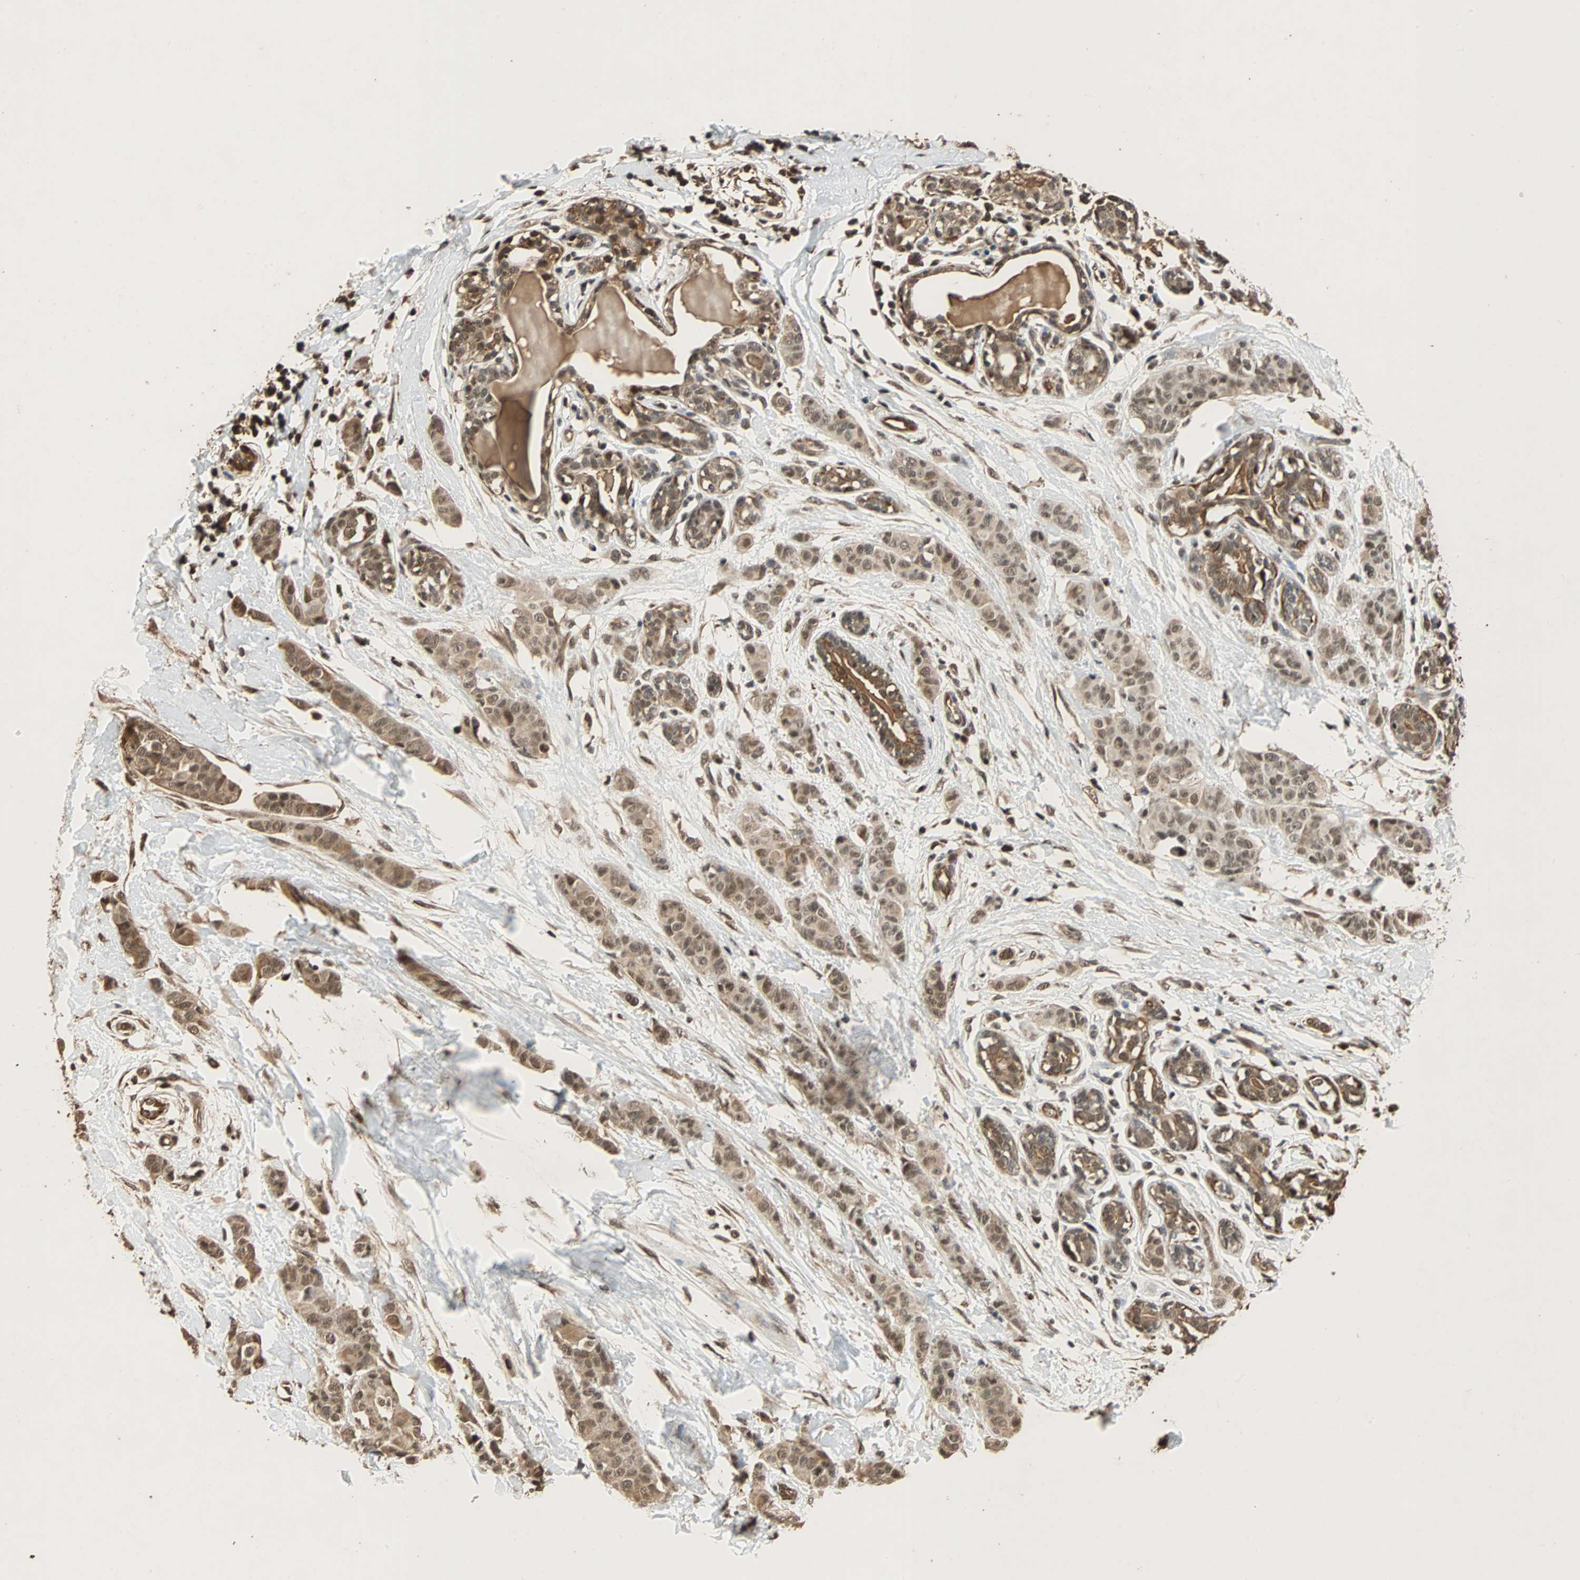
{"staining": {"intensity": "moderate", "quantity": ">75%", "location": "cytoplasmic/membranous,nuclear"}, "tissue": "breast cancer", "cell_type": "Tumor cells", "image_type": "cancer", "snomed": [{"axis": "morphology", "description": "Normal tissue, NOS"}, {"axis": "morphology", "description": "Duct carcinoma"}, {"axis": "topography", "description": "Breast"}], "caption": "An IHC micrograph of neoplastic tissue is shown. Protein staining in brown labels moderate cytoplasmic/membranous and nuclear positivity in breast cancer (invasive ductal carcinoma) within tumor cells.", "gene": "CDC5L", "patient": {"sex": "female", "age": 40}}